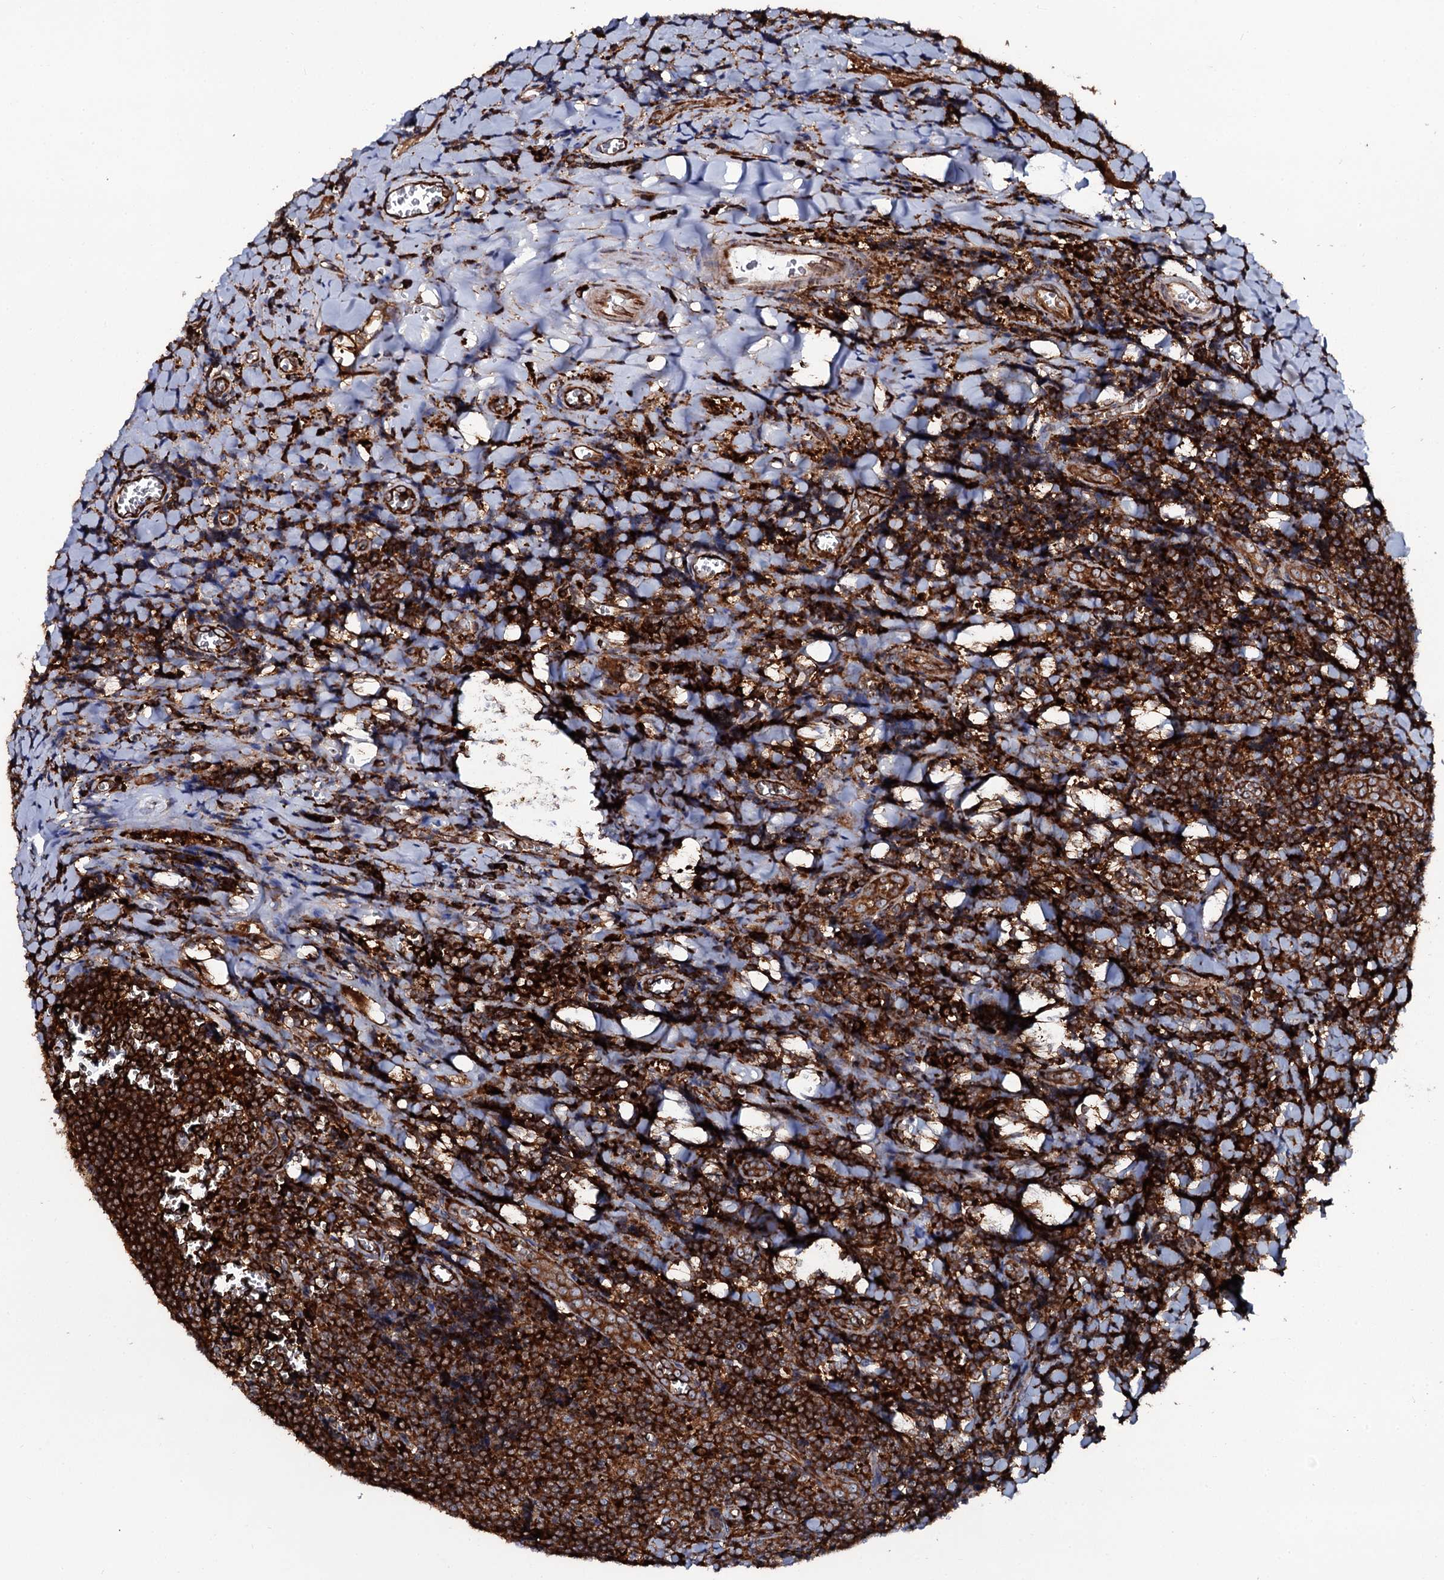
{"staining": {"intensity": "strong", "quantity": ">75%", "location": "cytoplasmic/membranous"}, "tissue": "tonsil", "cell_type": "Germinal center cells", "image_type": "normal", "snomed": [{"axis": "morphology", "description": "Normal tissue, NOS"}, {"axis": "topography", "description": "Tonsil"}], "caption": "DAB (3,3'-diaminobenzidine) immunohistochemical staining of unremarkable tonsil displays strong cytoplasmic/membranous protein expression in approximately >75% of germinal center cells.", "gene": "SPTY2D1", "patient": {"sex": "male", "age": 27}}